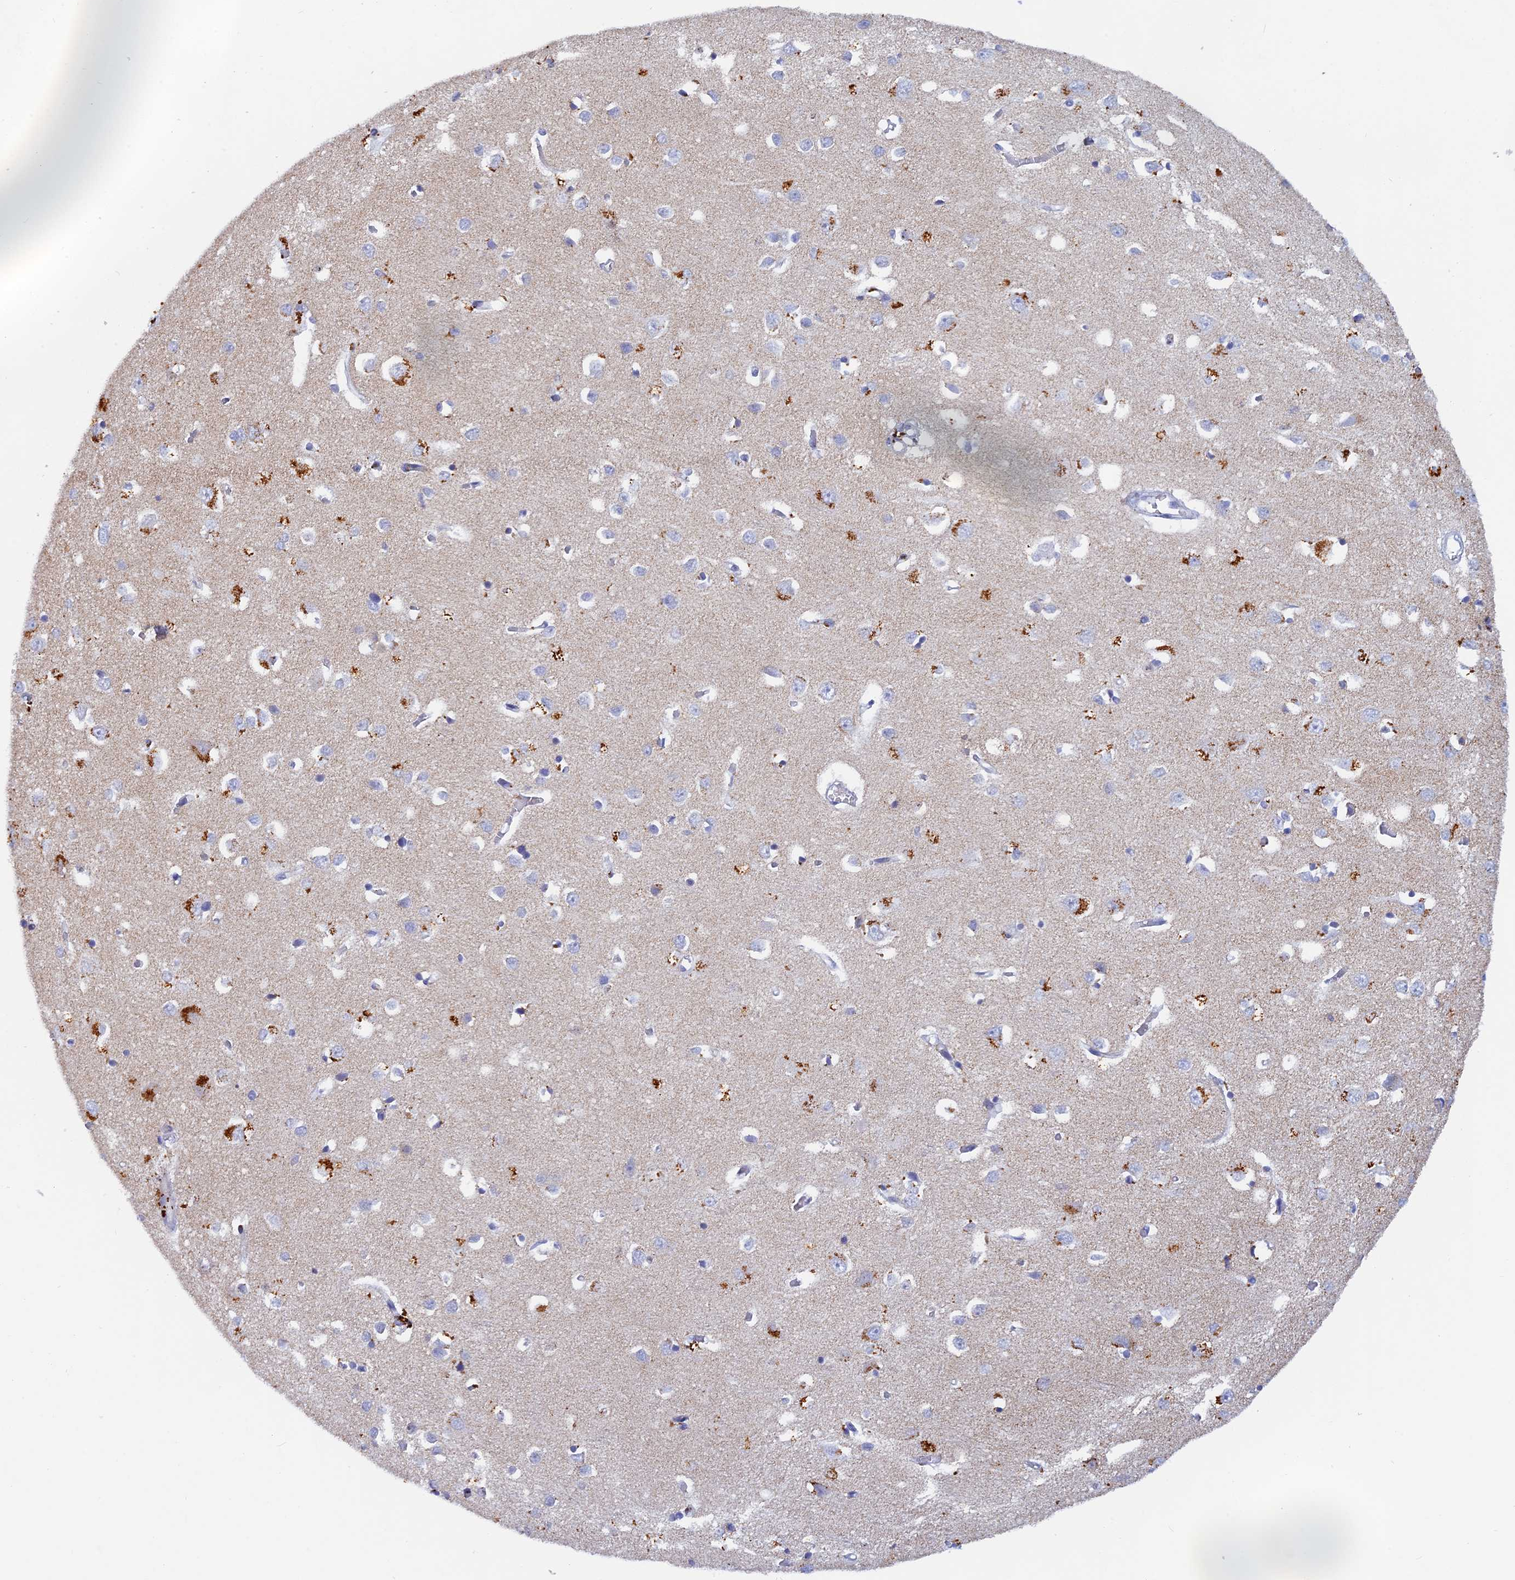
{"staining": {"intensity": "negative", "quantity": "none", "location": "none"}, "tissue": "cerebral cortex", "cell_type": "Endothelial cells", "image_type": "normal", "snomed": [{"axis": "morphology", "description": "Normal tissue, NOS"}, {"axis": "topography", "description": "Cerebral cortex"}], "caption": "High power microscopy image of an immunohistochemistry (IHC) photomicrograph of unremarkable cerebral cortex, revealing no significant positivity in endothelial cells. (DAB (3,3'-diaminobenzidine) immunohistochemistry (IHC), high magnification).", "gene": "ACP7", "patient": {"sex": "female", "age": 64}}